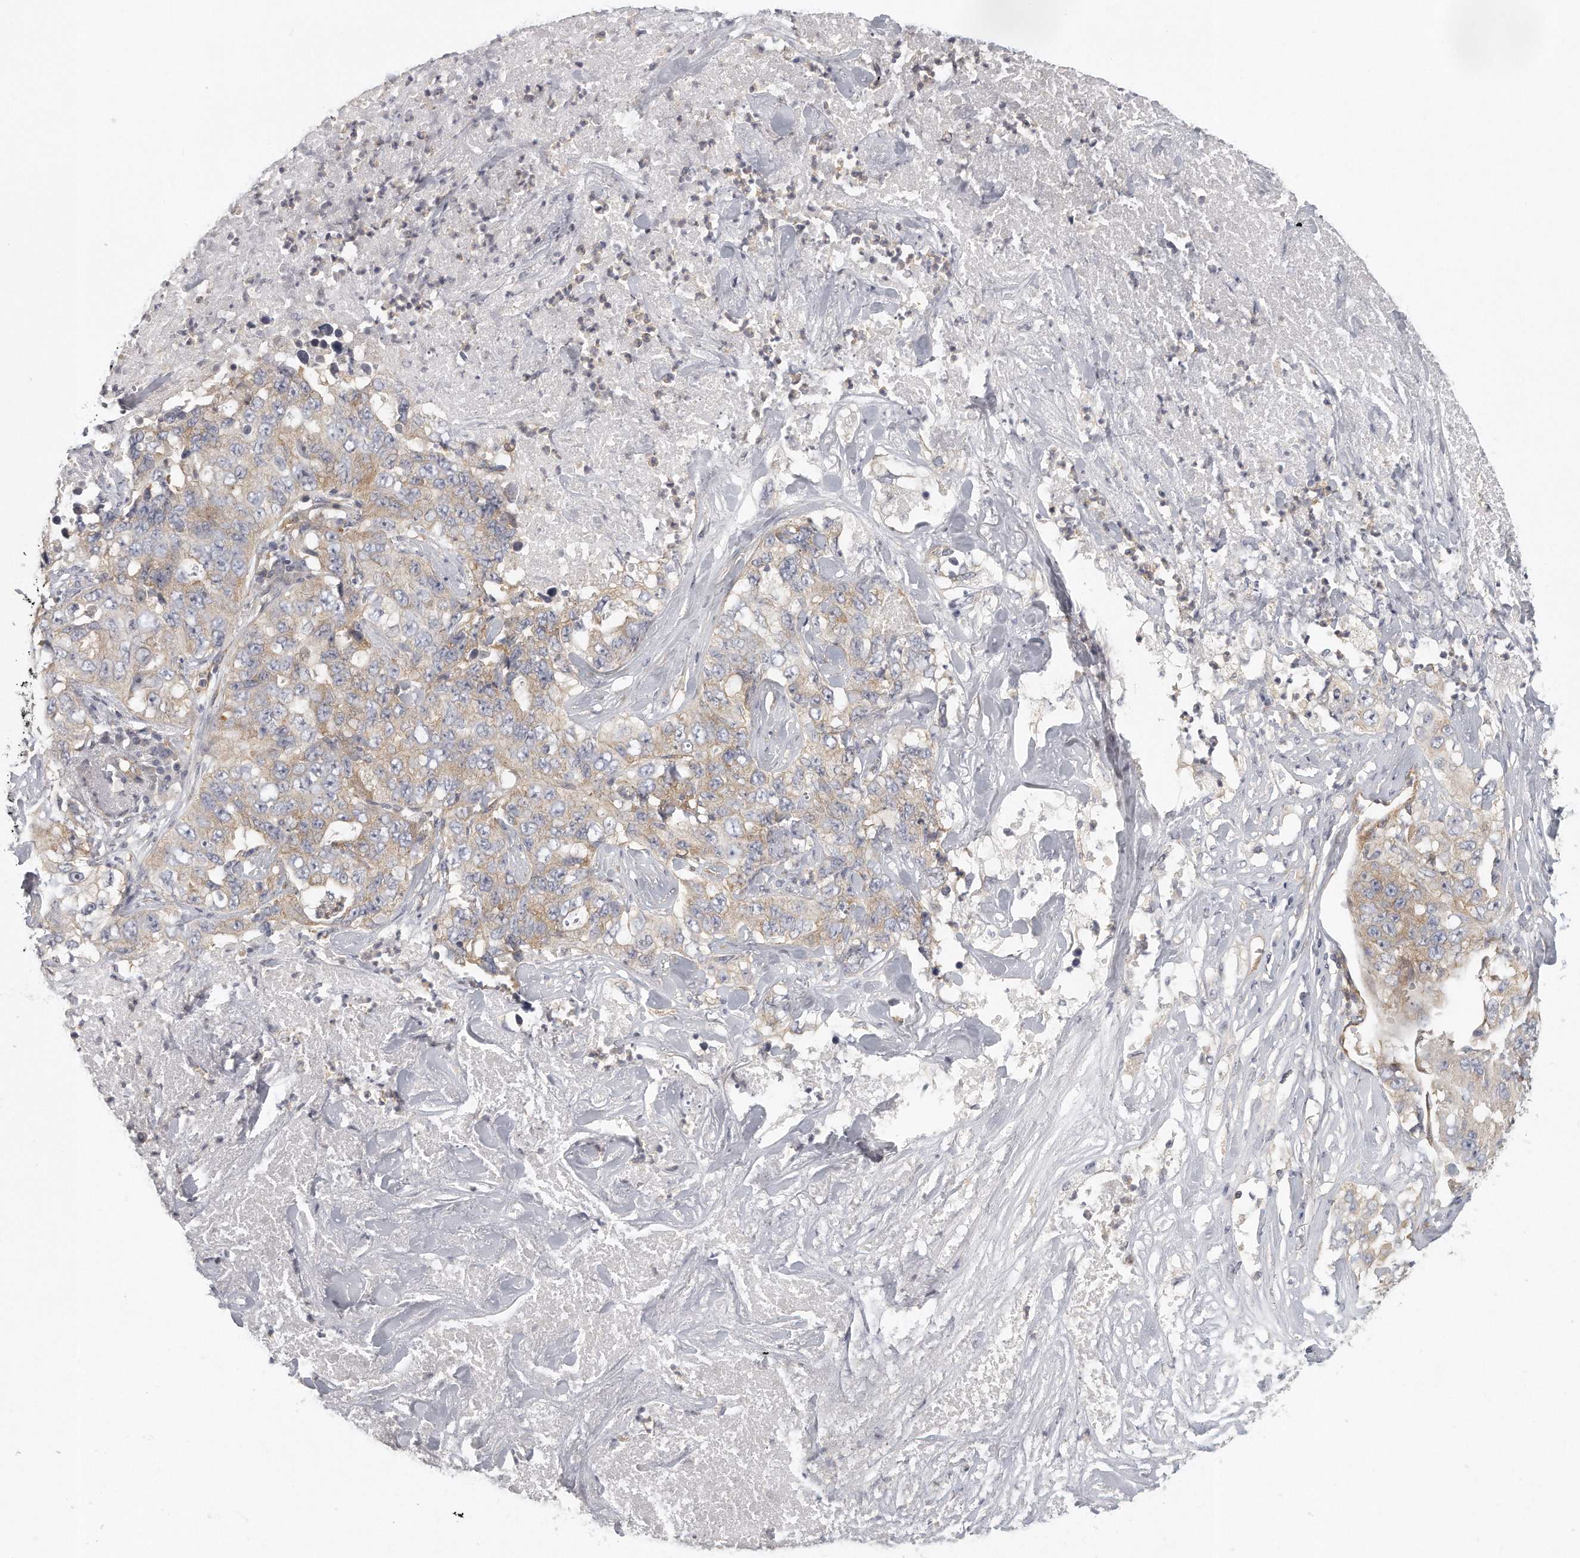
{"staining": {"intensity": "weak", "quantity": "25%-75%", "location": "cytoplasmic/membranous"}, "tissue": "lung cancer", "cell_type": "Tumor cells", "image_type": "cancer", "snomed": [{"axis": "morphology", "description": "Adenocarcinoma, NOS"}, {"axis": "topography", "description": "Lung"}], "caption": "Tumor cells show weak cytoplasmic/membranous positivity in approximately 25%-75% of cells in lung cancer (adenocarcinoma).", "gene": "MTERF4", "patient": {"sex": "female", "age": 51}}